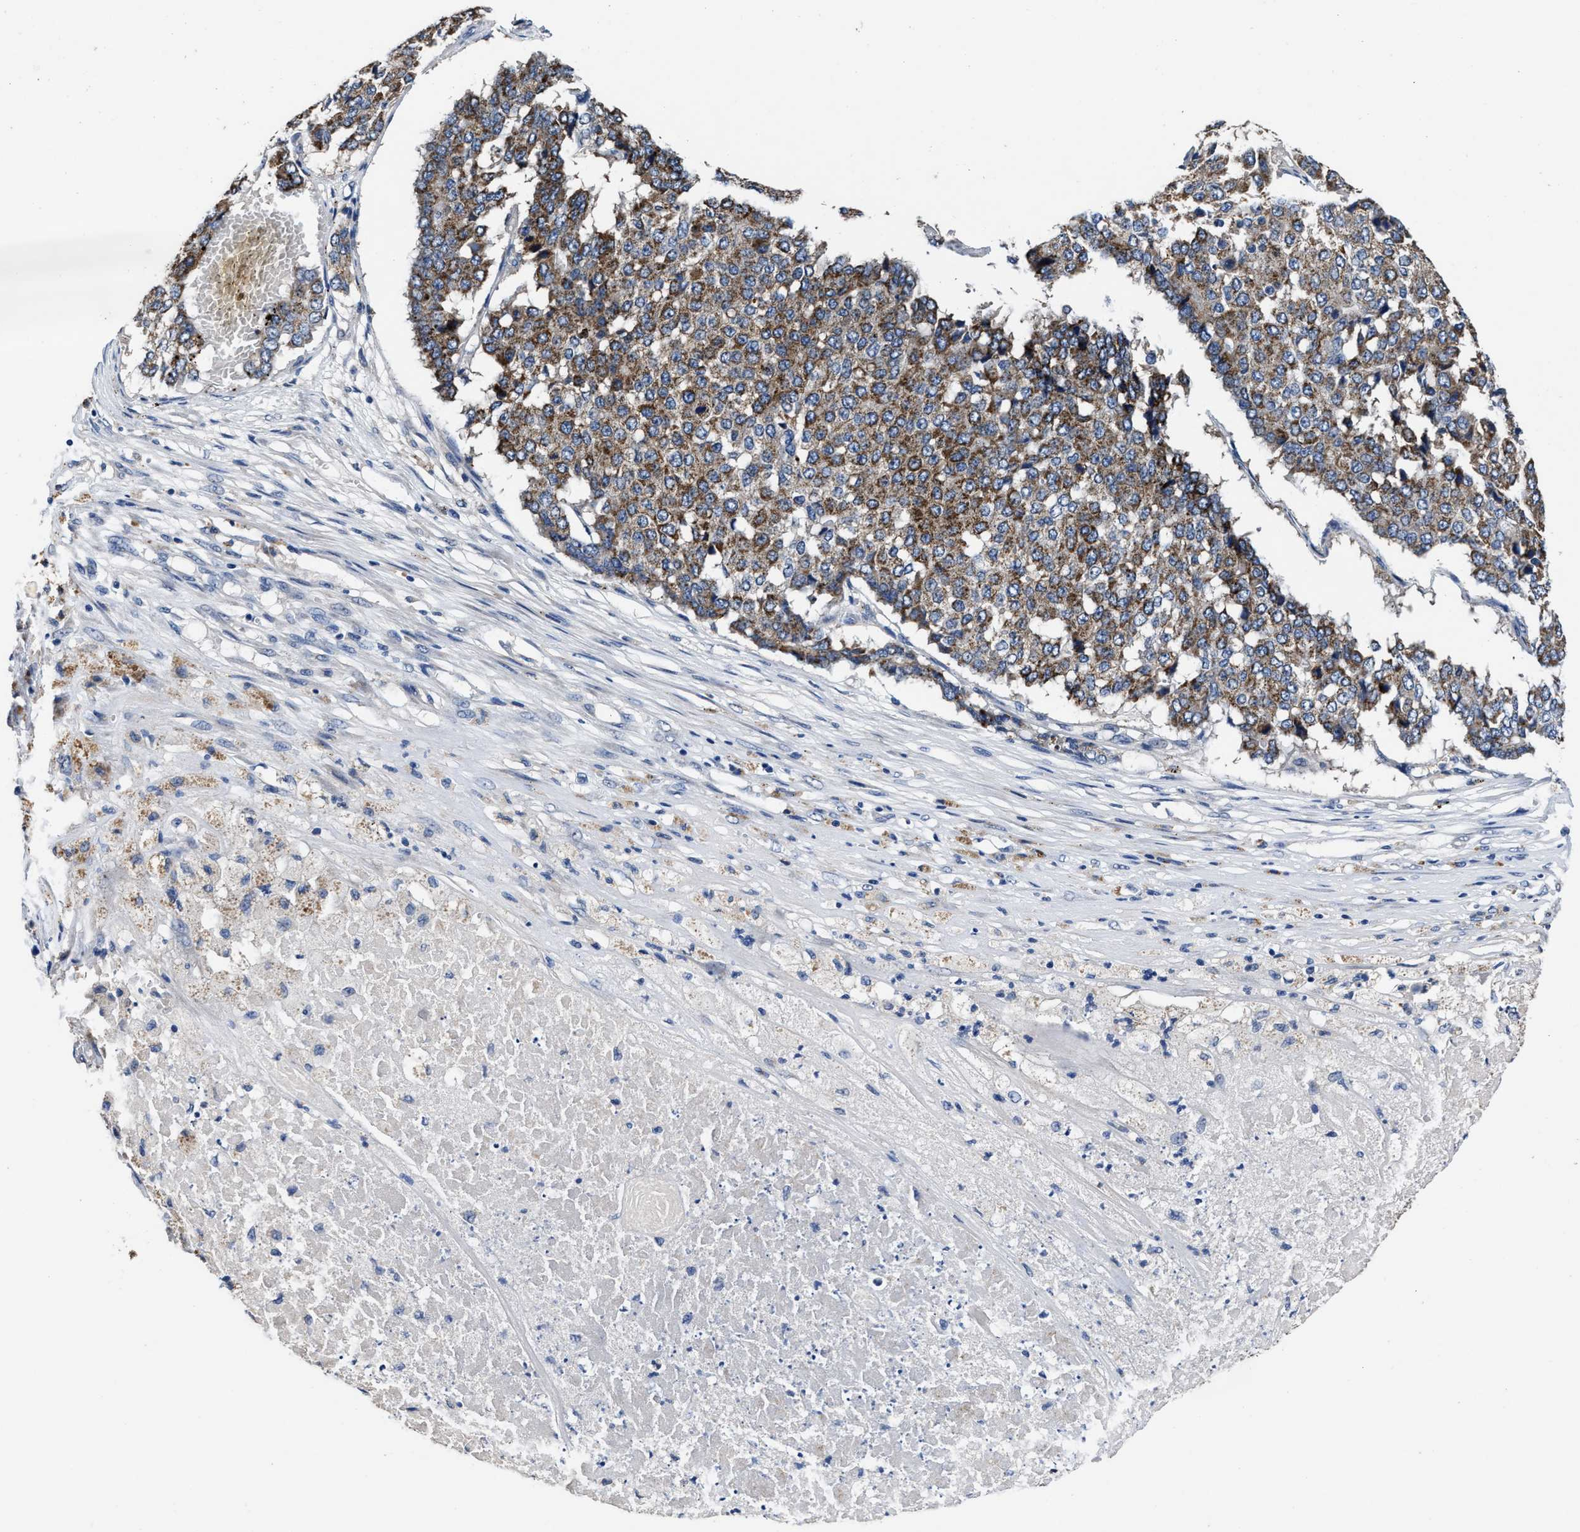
{"staining": {"intensity": "moderate", "quantity": ">75%", "location": "cytoplasmic/membranous"}, "tissue": "pancreatic cancer", "cell_type": "Tumor cells", "image_type": "cancer", "snomed": [{"axis": "morphology", "description": "Adenocarcinoma, NOS"}, {"axis": "topography", "description": "Pancreas"}], "caption": "A brown stain highlights moderate cytoplasmic/membranous positivity of a protein in pancreatic adenocarcinoma tumor cells. The staining was performed using DAB (3,3'-diaminobenzidine) to visualize the protein expression in brown, while the nuclei were stained in blue with hematoxylin (Magnification: 20x).", "gene": "UBR4", "patient": {"sex": "male", "age": 50}}